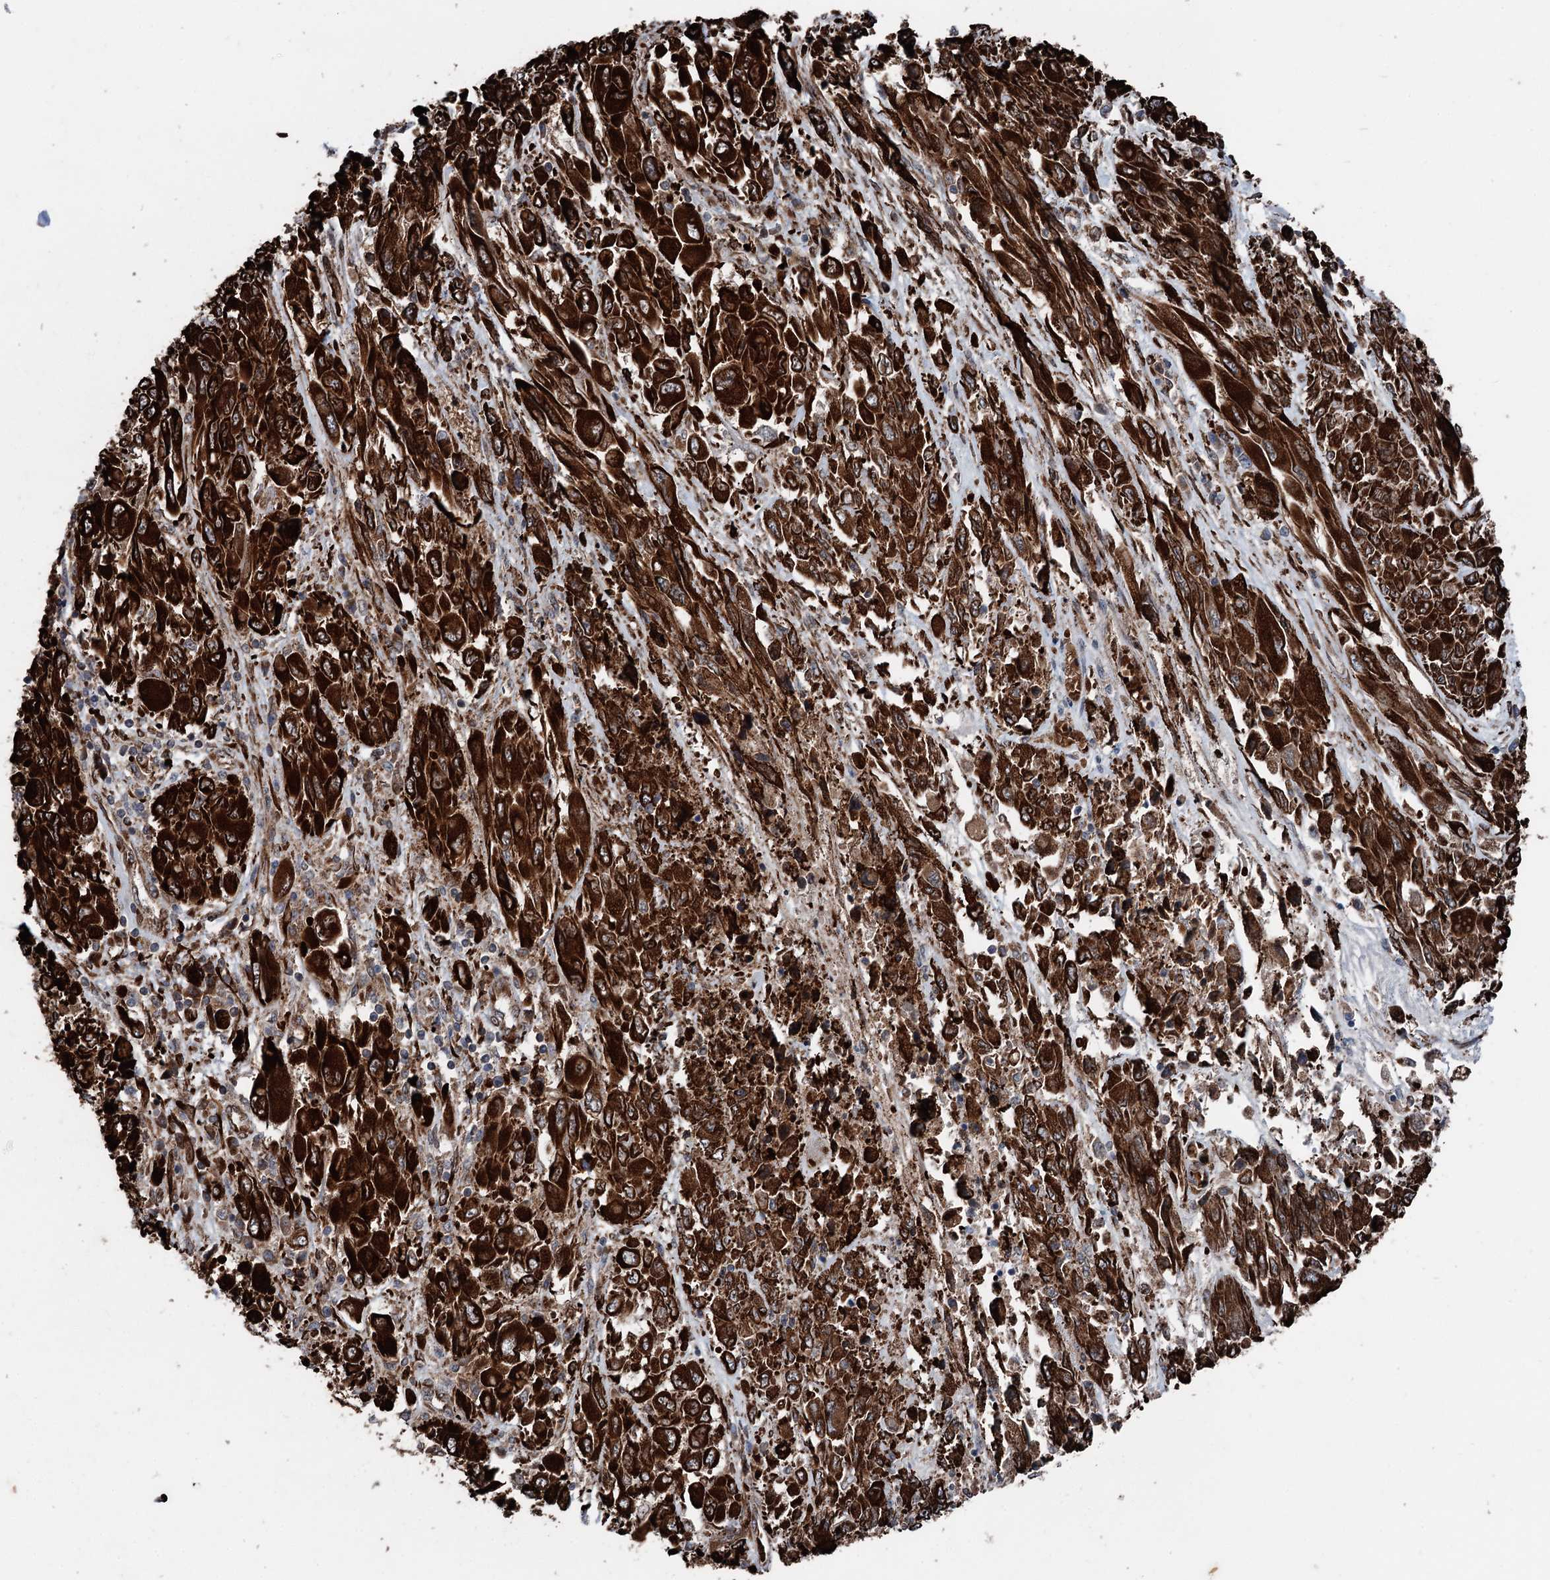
{"staining": {"intensity": "strong", "quantity": ">75%", "location": "cytoplasmic/membranous"}, "tissue": "melanoma", "cell_type": "Tumor cells", "image_type": "cancer", "snomed": [{"axis": "morphology", "description": "Malignant melanoma, NOS"}, {"axis": "topography", "description": "Skin"}], "caption": "Protein expression by immunohistochemistry (IHC) exhibits strong cytoplasmic/membranous positivity in about >75% of tumor cells in malignant melanoma.", "gene": "DDIAS", "patient": {"sex": "female", "age": 91}}